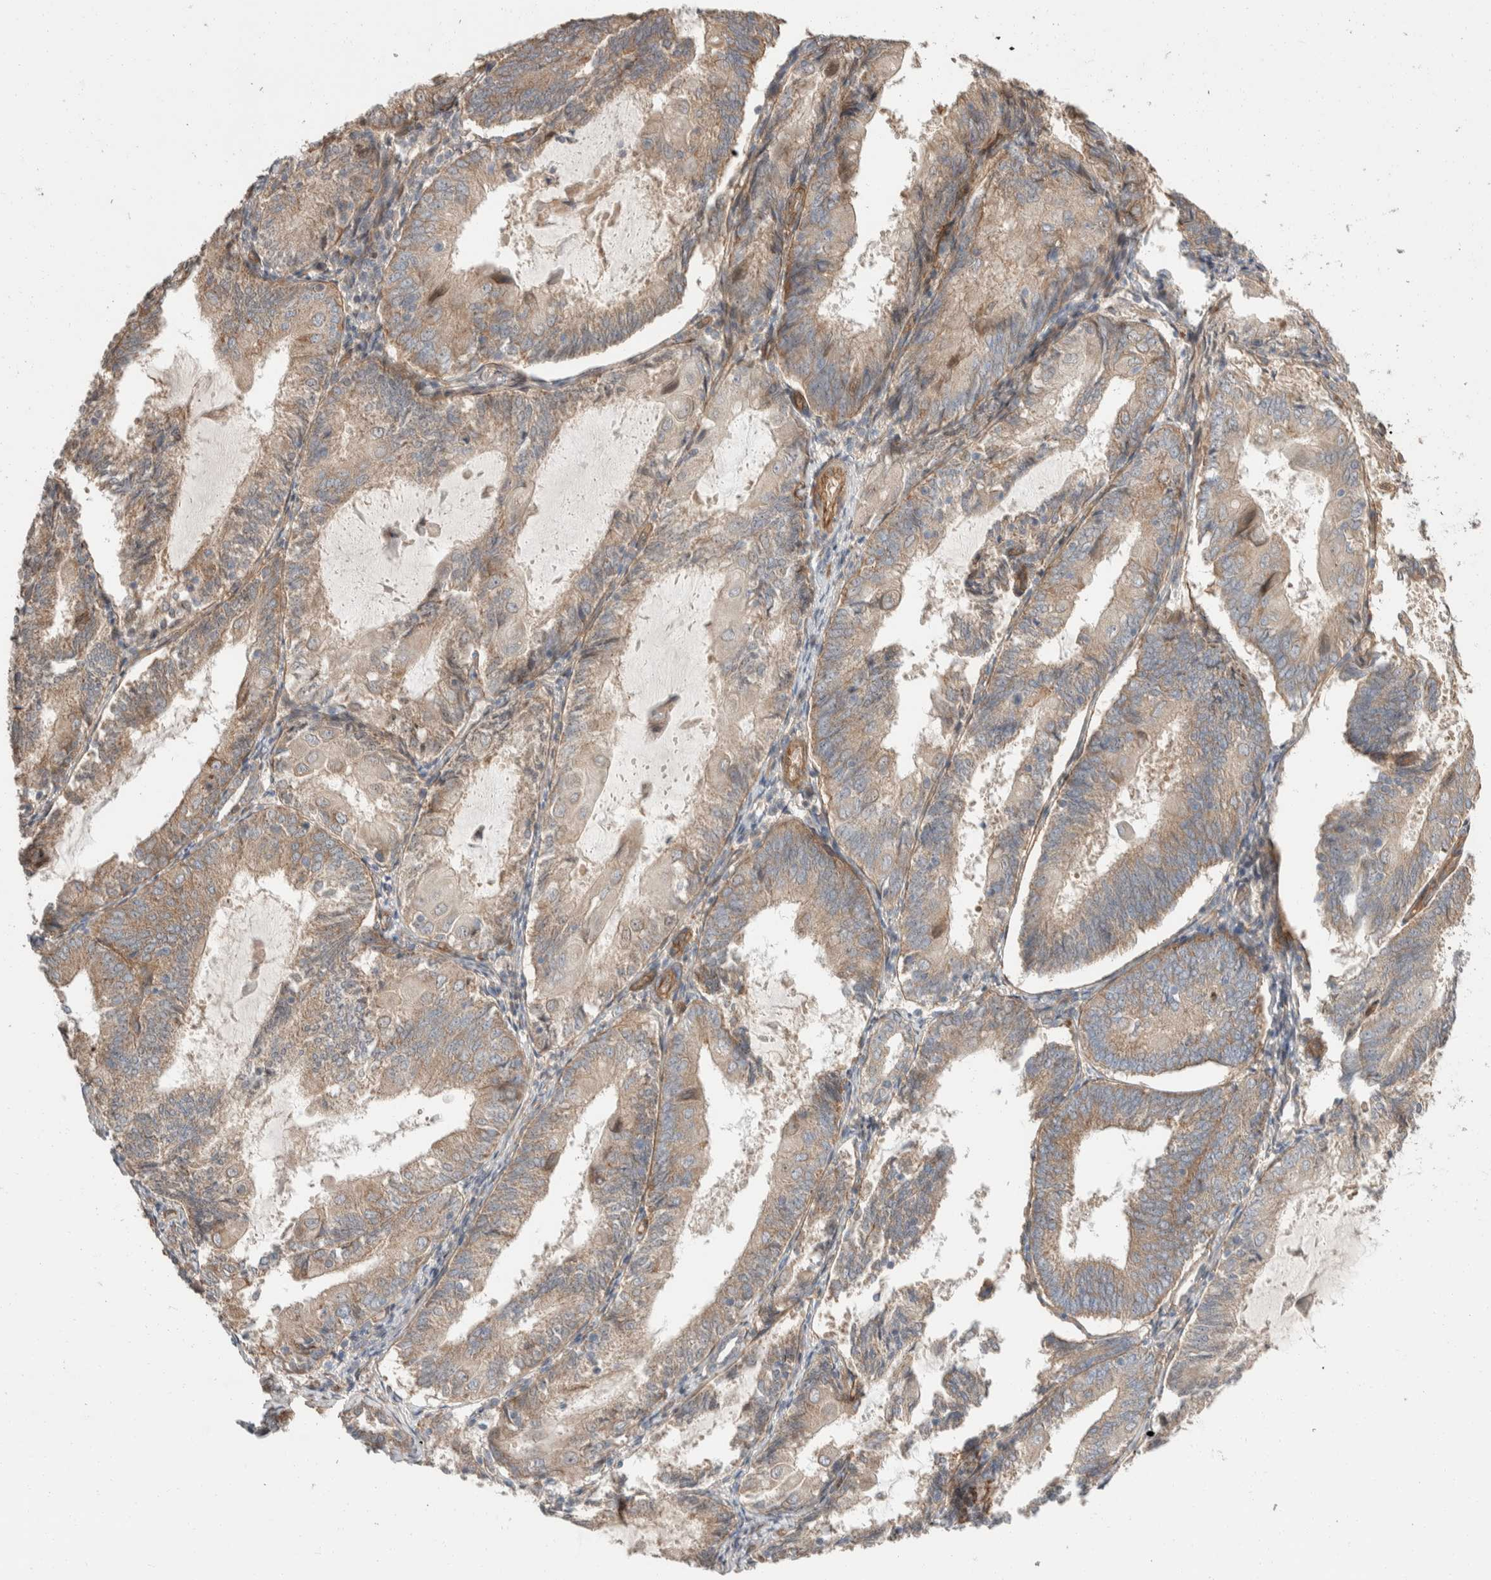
{"staining": {"intensity": "weak", "quantity": ">75%", "location": "cytoplasmic/membranous"}, "tissue": "endometrial cancer", "cell_type": "Tumor cells", "image_type": "cancer", "snomed": [{"axis": "morphology", "description": "Adenocarcinoma, NOS"}, {"axis": "topography", "description": "Endometrium"}], "caption": "Protein staining of endometrial cancer tissue exhibits weak cytoplasmic/membranous staining in approximately >75% of tumor cells.", "gene": "ERC1", "patient": {"sex": "female", "age": 81}}